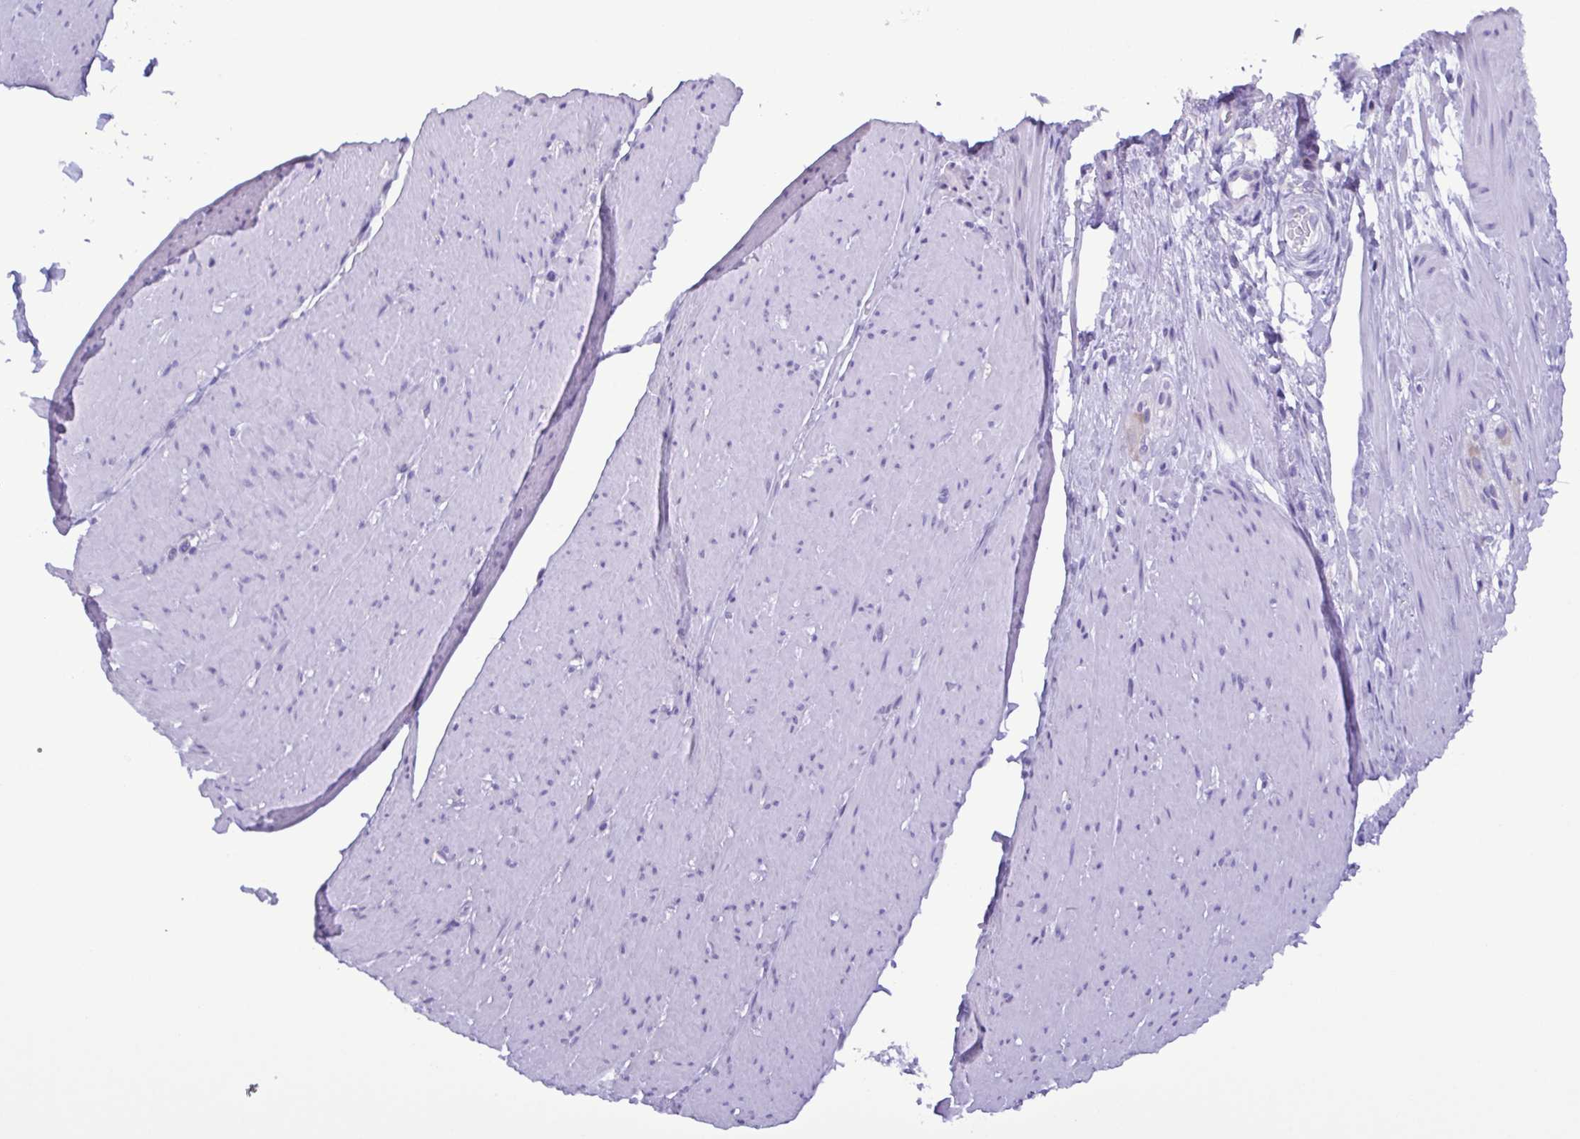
{"staining": {"intensity": "negative", "quantity": "none", "location": "none"}, "tissue": "smooth muscle", "cell_type": "Smooth muscle cells", "image_type": "normal", "snomed": [{"axis": "morphology", "description": "Normal tissue, NOS"}, {"axis": "topography", "description": "Smooth muscle"}, {"axis": "topography", "description": "Rectum"}], "caption": "An image of smooth muscle stained for a protein shows no brown staining in smooth muscle cells.", "gene": "TNNI3", "patient": {"sex": "male", "age": 53}}